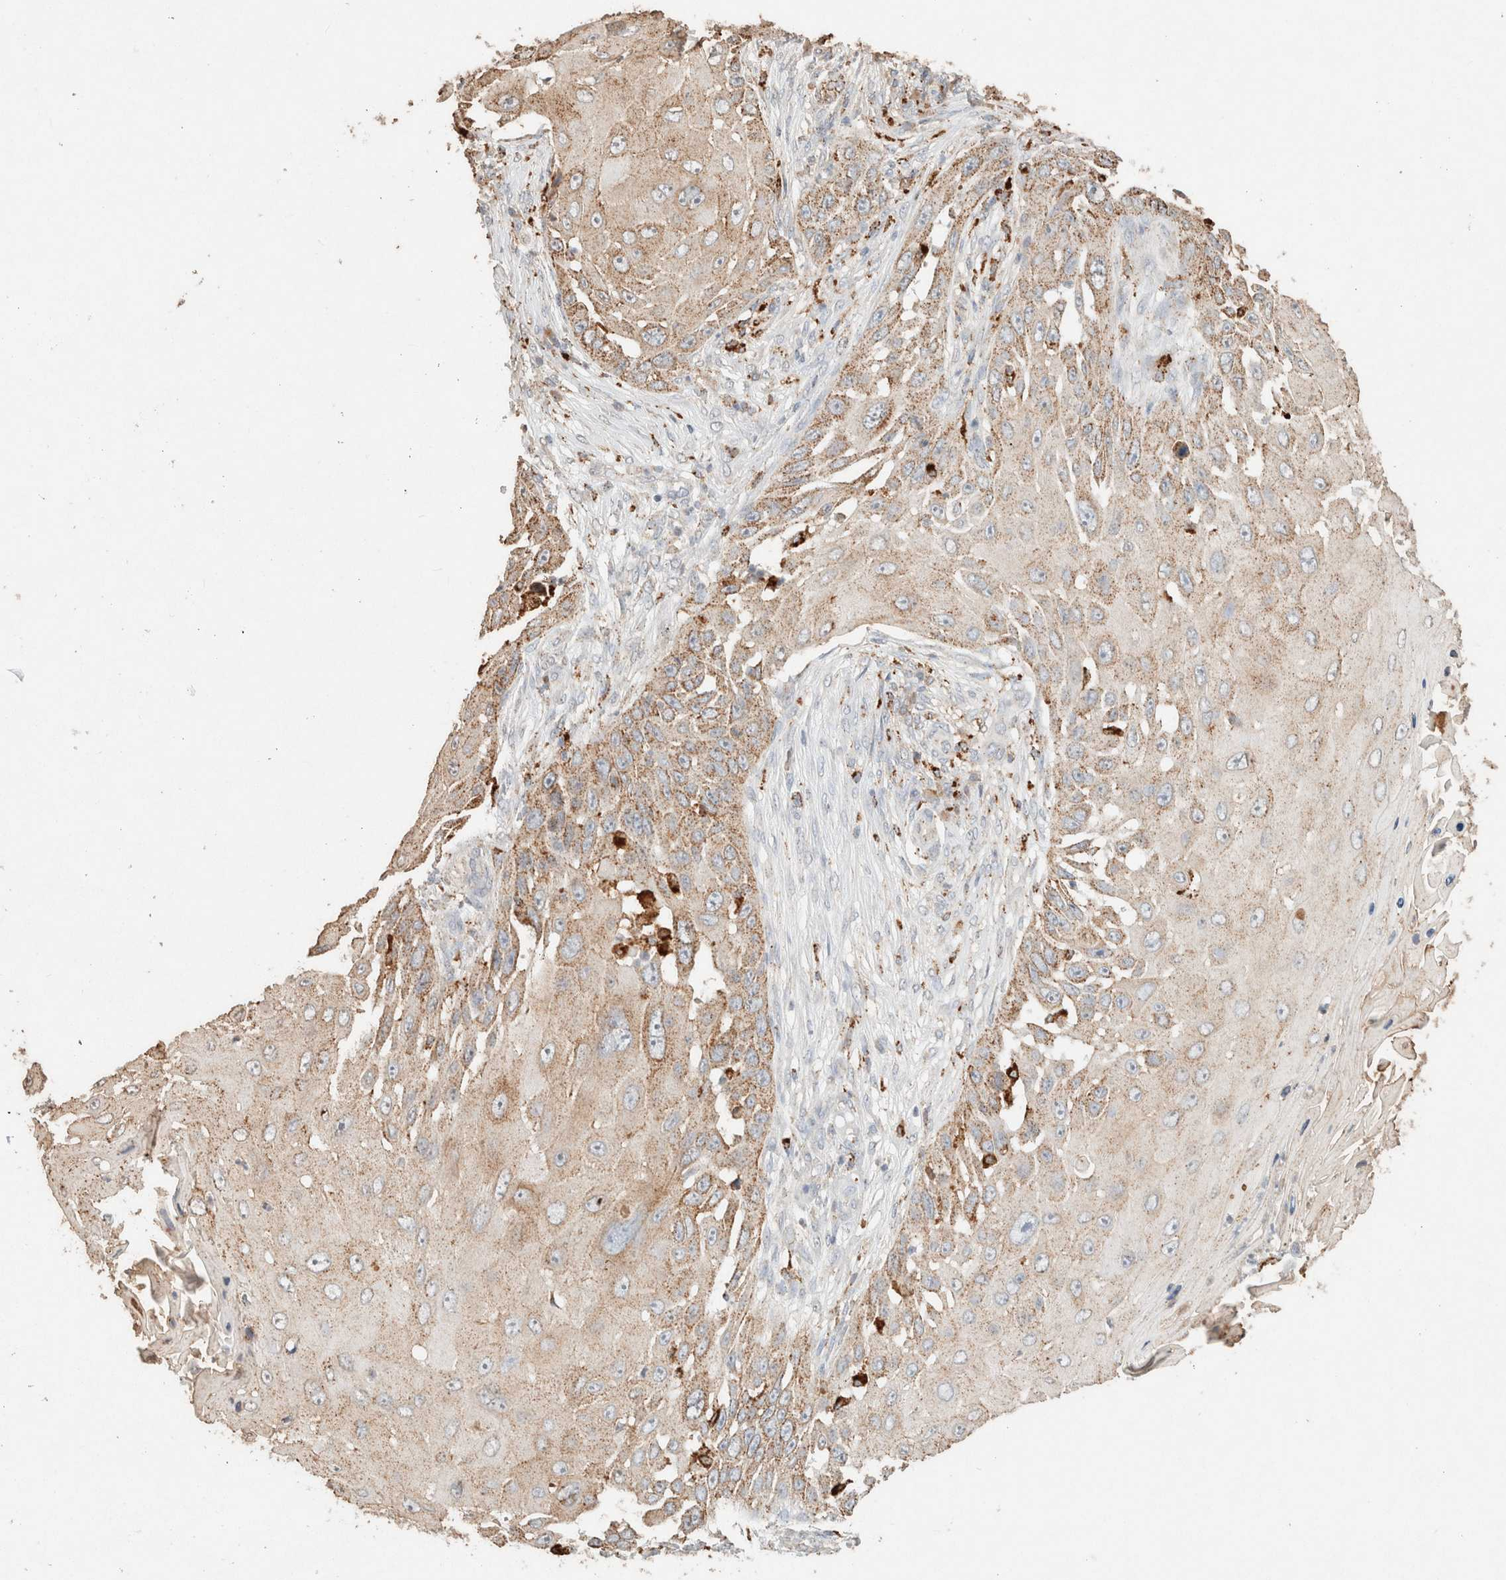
{"staining": {"intensity": "moderate", "quantity": ">75%", "location": "cytoplasmic/membranous"}, "tissue": "skin cancer", "cell_type": "Tumor cells", "image_type": "cancer", "snomed": [{"axis": "morphology", "description": "Squamous cell carcinoma, NOS"}, {"axis": "topography", "description": "Skin"}], "caption": "A high-resolution histopathology image shows IHC staining of squamous cell carcinoma (skin), which displays moderate cytoplasmic/membranous expression in approximately >75% of tumor cells. (DAB (3,3'-diaminobenzidine) IHC, brown staining for protein, blue staining for nuclei).", "gene": "CTSC", "patient": {"sex": "female", "age": 44}}